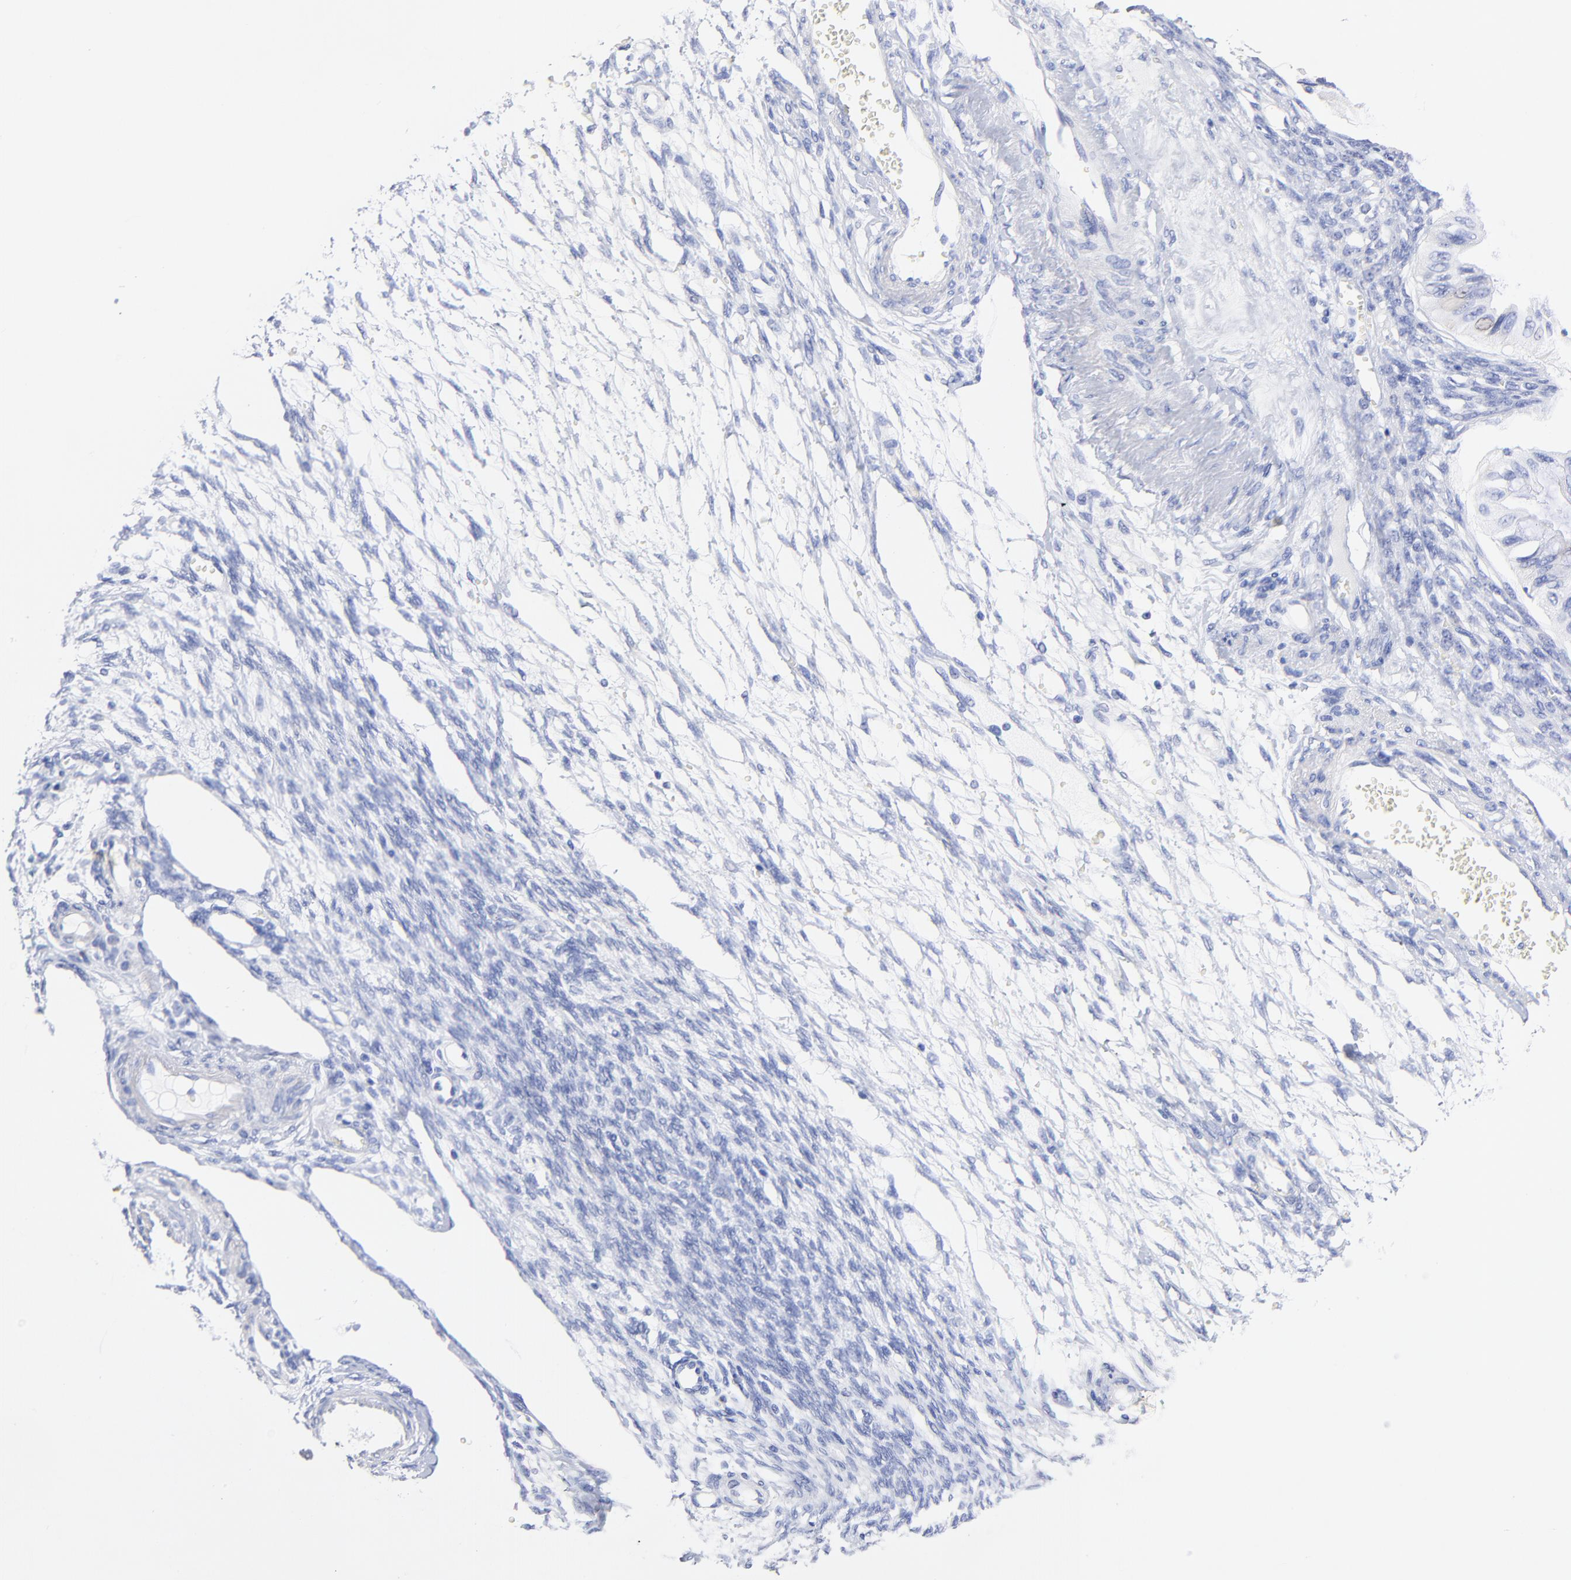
{"staining": {"intensity": "weak", "quantity": "<25%", "location": "nuclear"}, "tissue": "ovarian cancer", "cell_type": "Tumor cells", "image_type": "cancer", "snomed": [{"axis": "morphology", "description": "Cystadenocarcinoma, mucinous, NOS"}, {"axis": "topography", "description": "Ovary"}], "caption": "Tumor cells are negative for brown protein staining in mucinous cystadenocarcinoma (ovarian).", "gene": "C1QTNF6", "patient": {"sex": "female", "age": 57}}